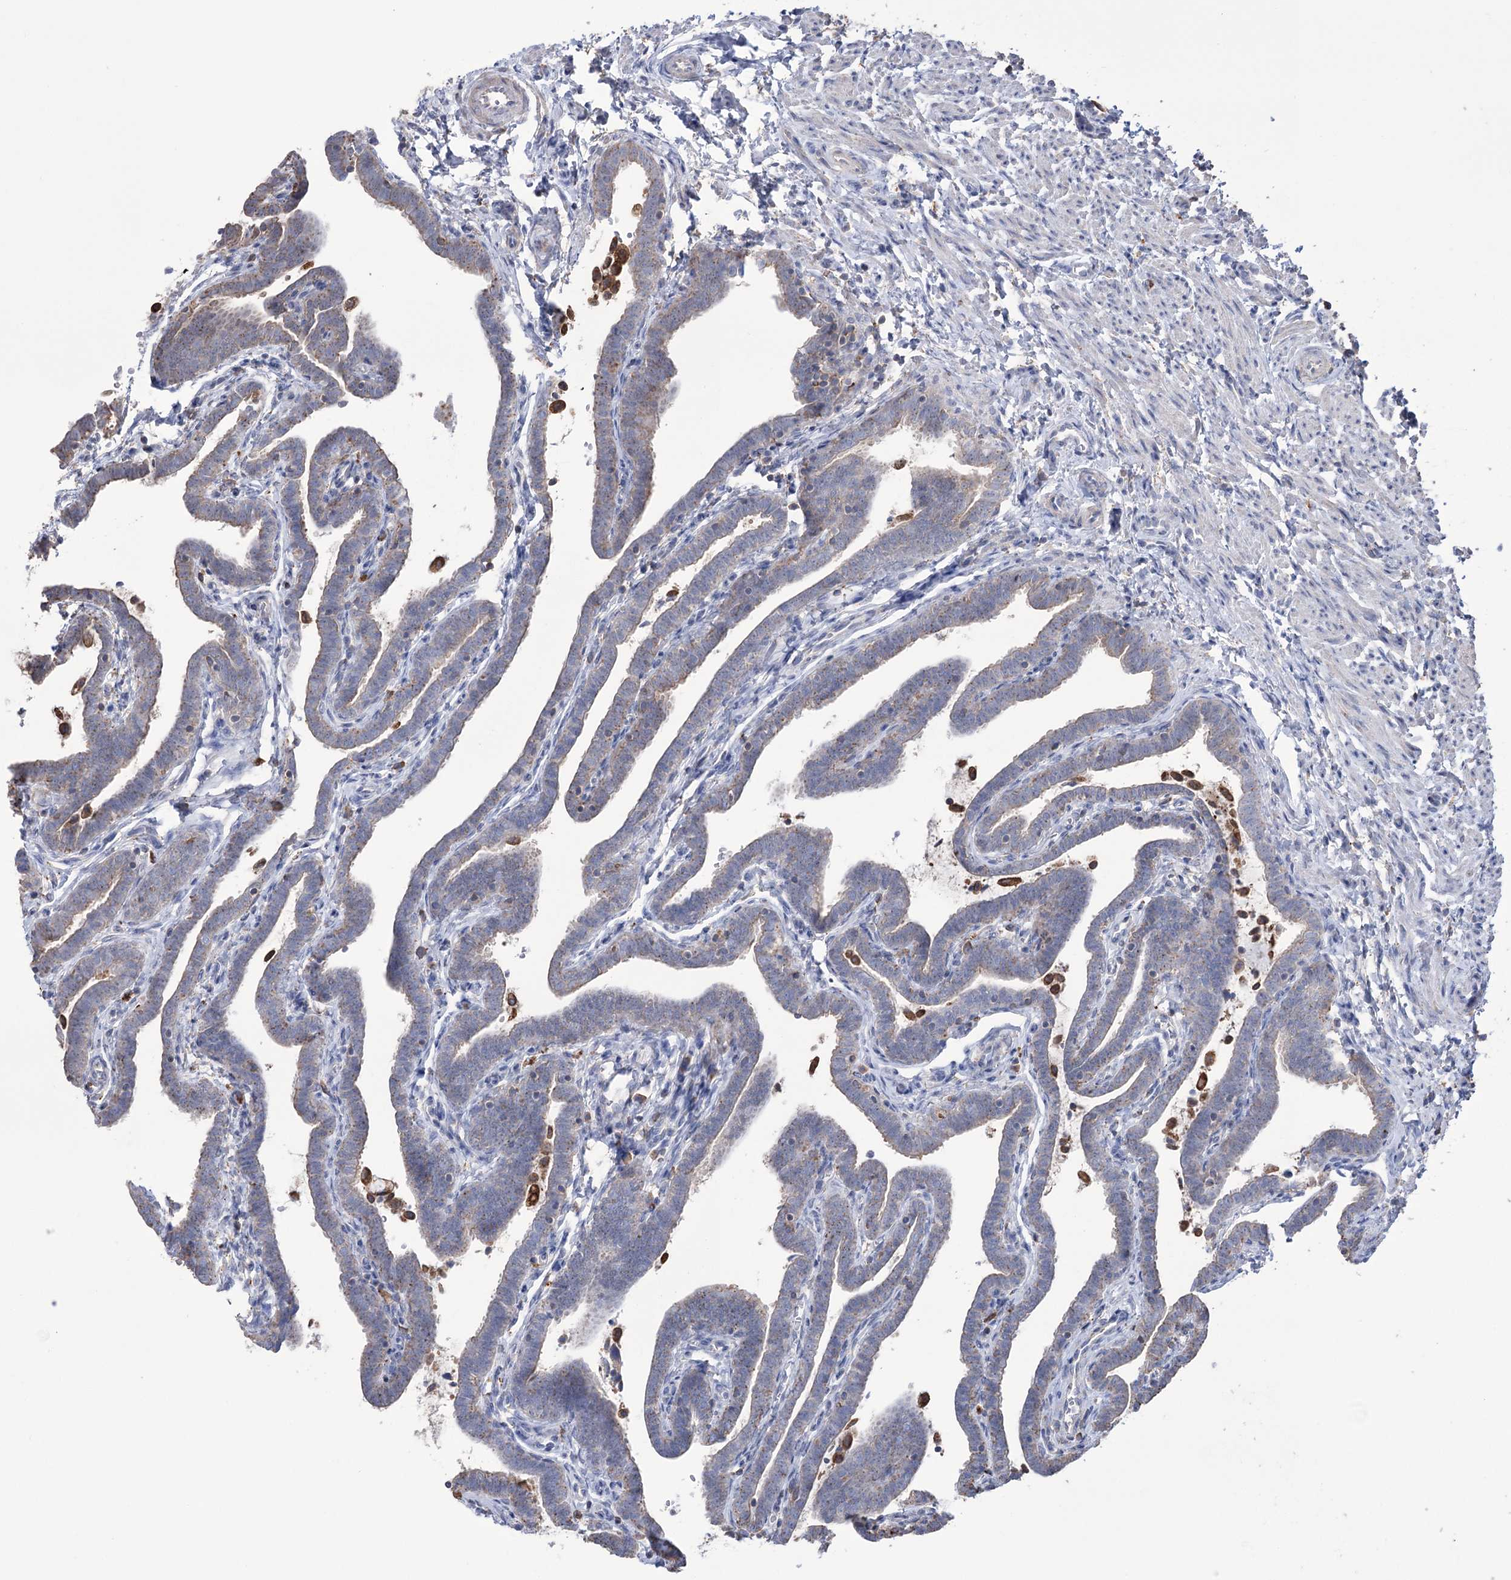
{"staining": {"intensity": "moderate", "quantity": "25%-75%", "location": "cytoplasmic/membranous"}, "tissue": "fallopian tube", "cell_type": "Glandular cells", "image_type": "normal", "snomed": [{"axis": "morphology", "description": "Normal tissue, NOS"}, {"axis": "topography", "description": "Fallopian tube"}], "caption": "Immunohistochemistry (IHC) photomicrograph of normal fallopian tube: fallopian tube stained using immunohistochemistry (IHC) reveals medium levels of moderate protein expression localized specifically in the cytoplasmic/membranous of glandular cells, appearing as a cytoplasmic/membranous brown color.", "gene": "TRIM71", "patient": {"sex": "female", "age": 36}}